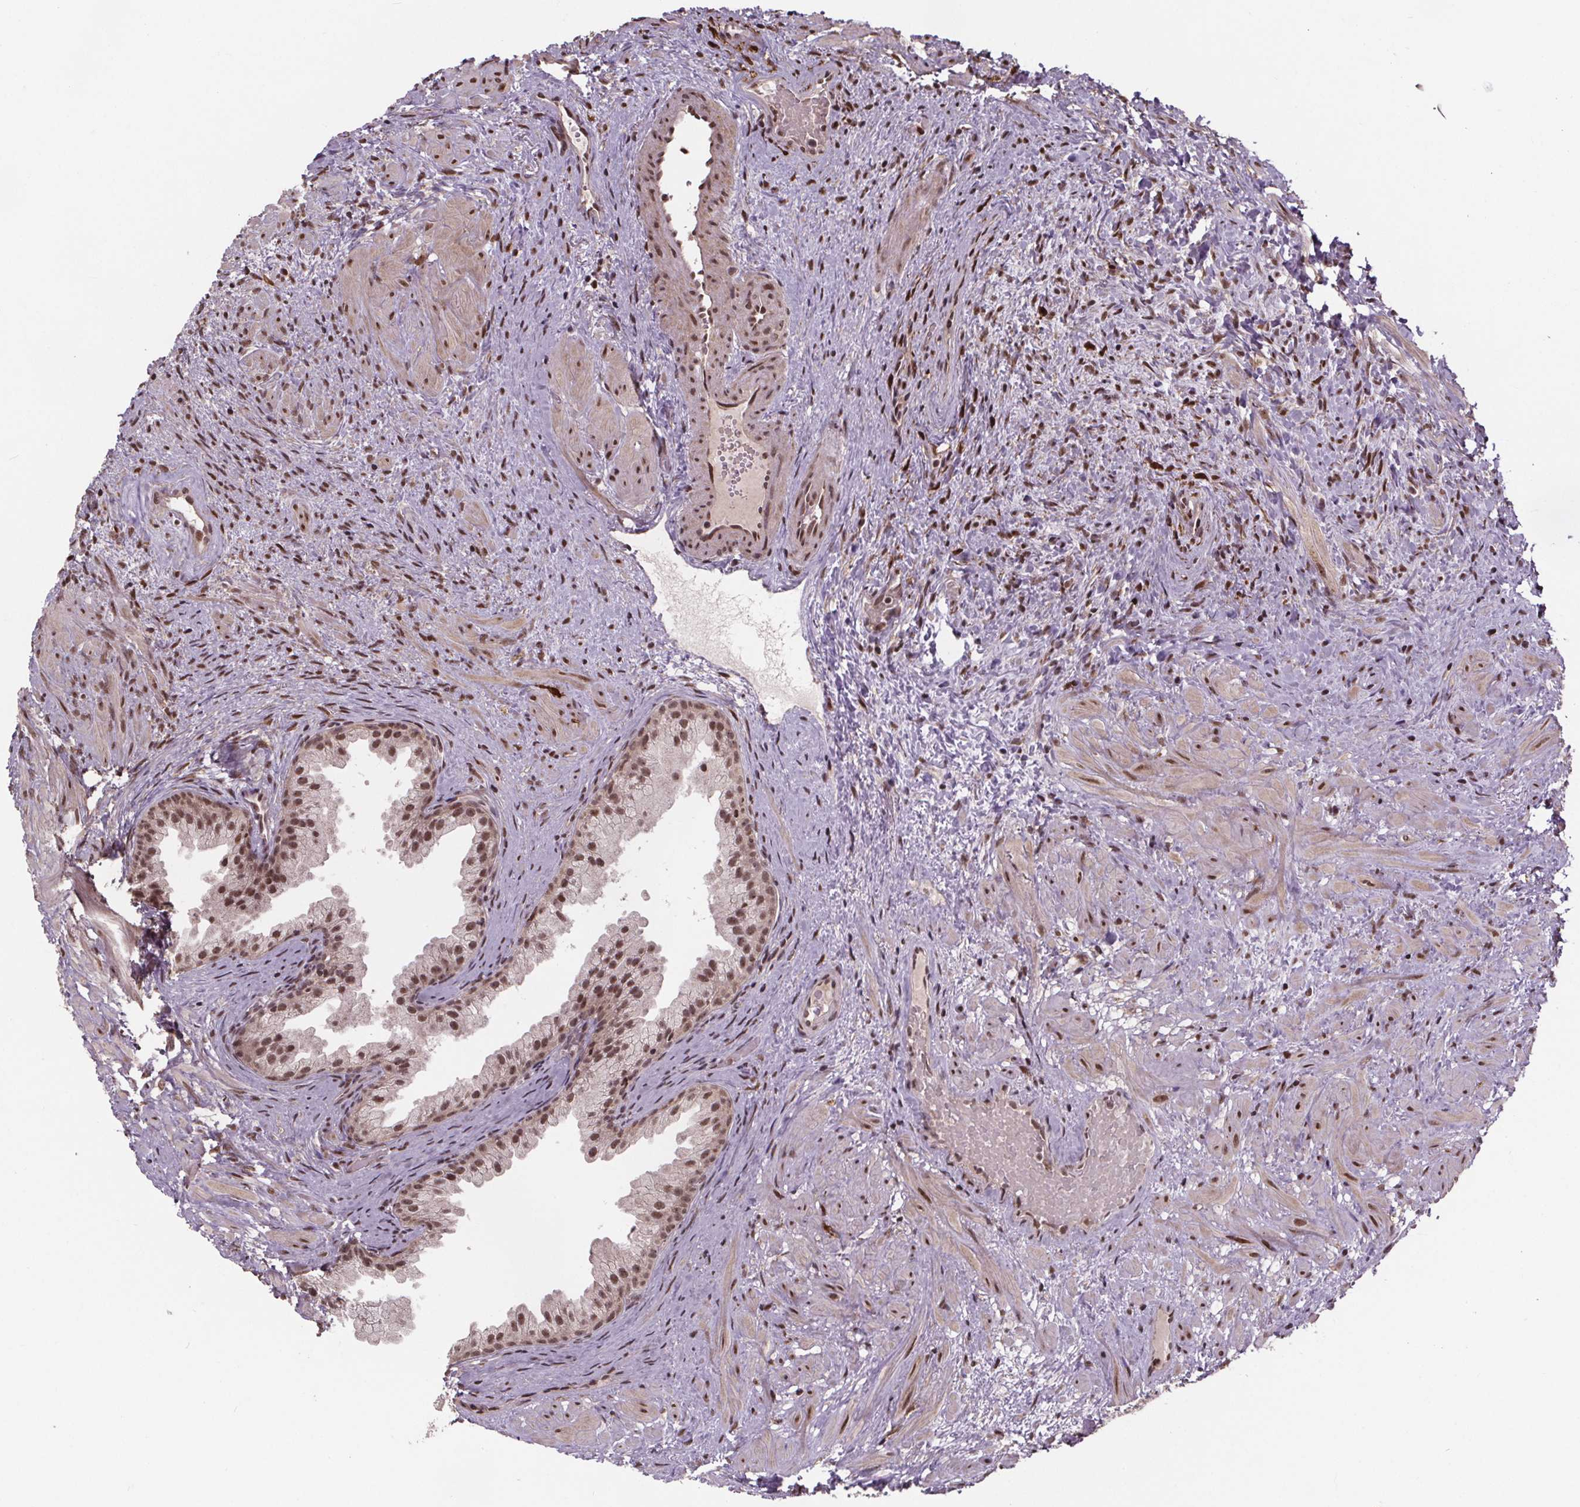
{"staining": {"intensity": "moderate", "quantity": ">75%", "location": "nuclear"}, "tissue": "prostate cancer", "cell_type": "Tumor cells", "image_type": "cancer", "snomed": [{"axis": "morphology", "description": "Adenocarcinoma, High grade"}, {"axis": "topography", "description": "Prostate"}], "caption": "Immunohistochemistry (DAB (3,3'-diaminobenzidine)) staining of human prostate cancer (adenocarcinoma (high-grade)) reveals moderate nuclear protein positivity in approximately >75% of tumor cells.", "gene": "JARID2", "patient": {"sex": "male", "age": 90}}